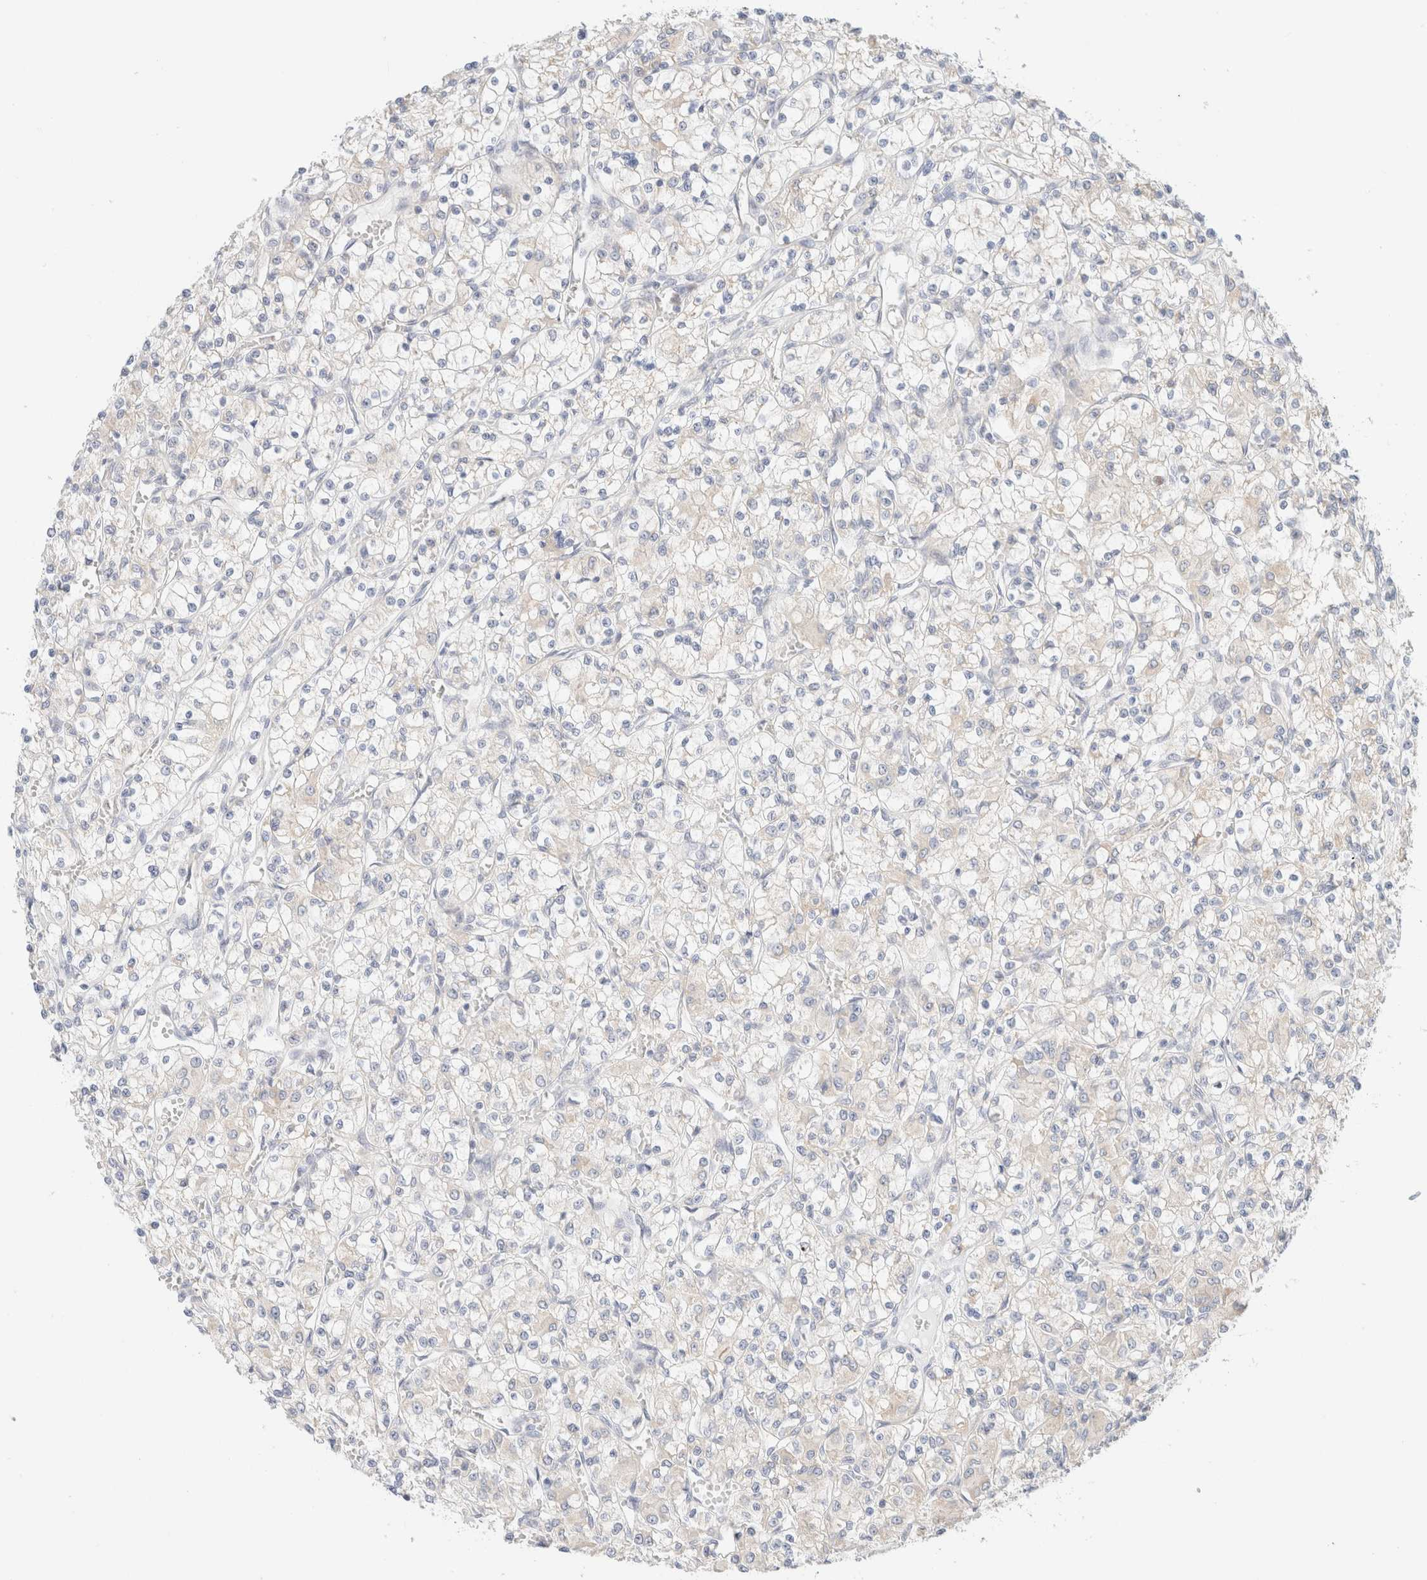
{"staining": {"intensity": "negative", "quantity": "none", "location": "none"}, "tissue": "renal cancer", "cell_type": "Tumor cells", "image_type": "cancer", "snomed": [{"axis": "morphology", "description": "Adenocarcinoma, NOS"}, {"axis": "topography", "description": "Kidney"}], "caption": "Immunohistochemistry (IHC) of renal cancer (adenocarcinoma) reveals no positivity in tumor cells. Nuclei are stained in blue.", "gene": "UNC13B", "patient": {"sex": "female", "age": 59}}